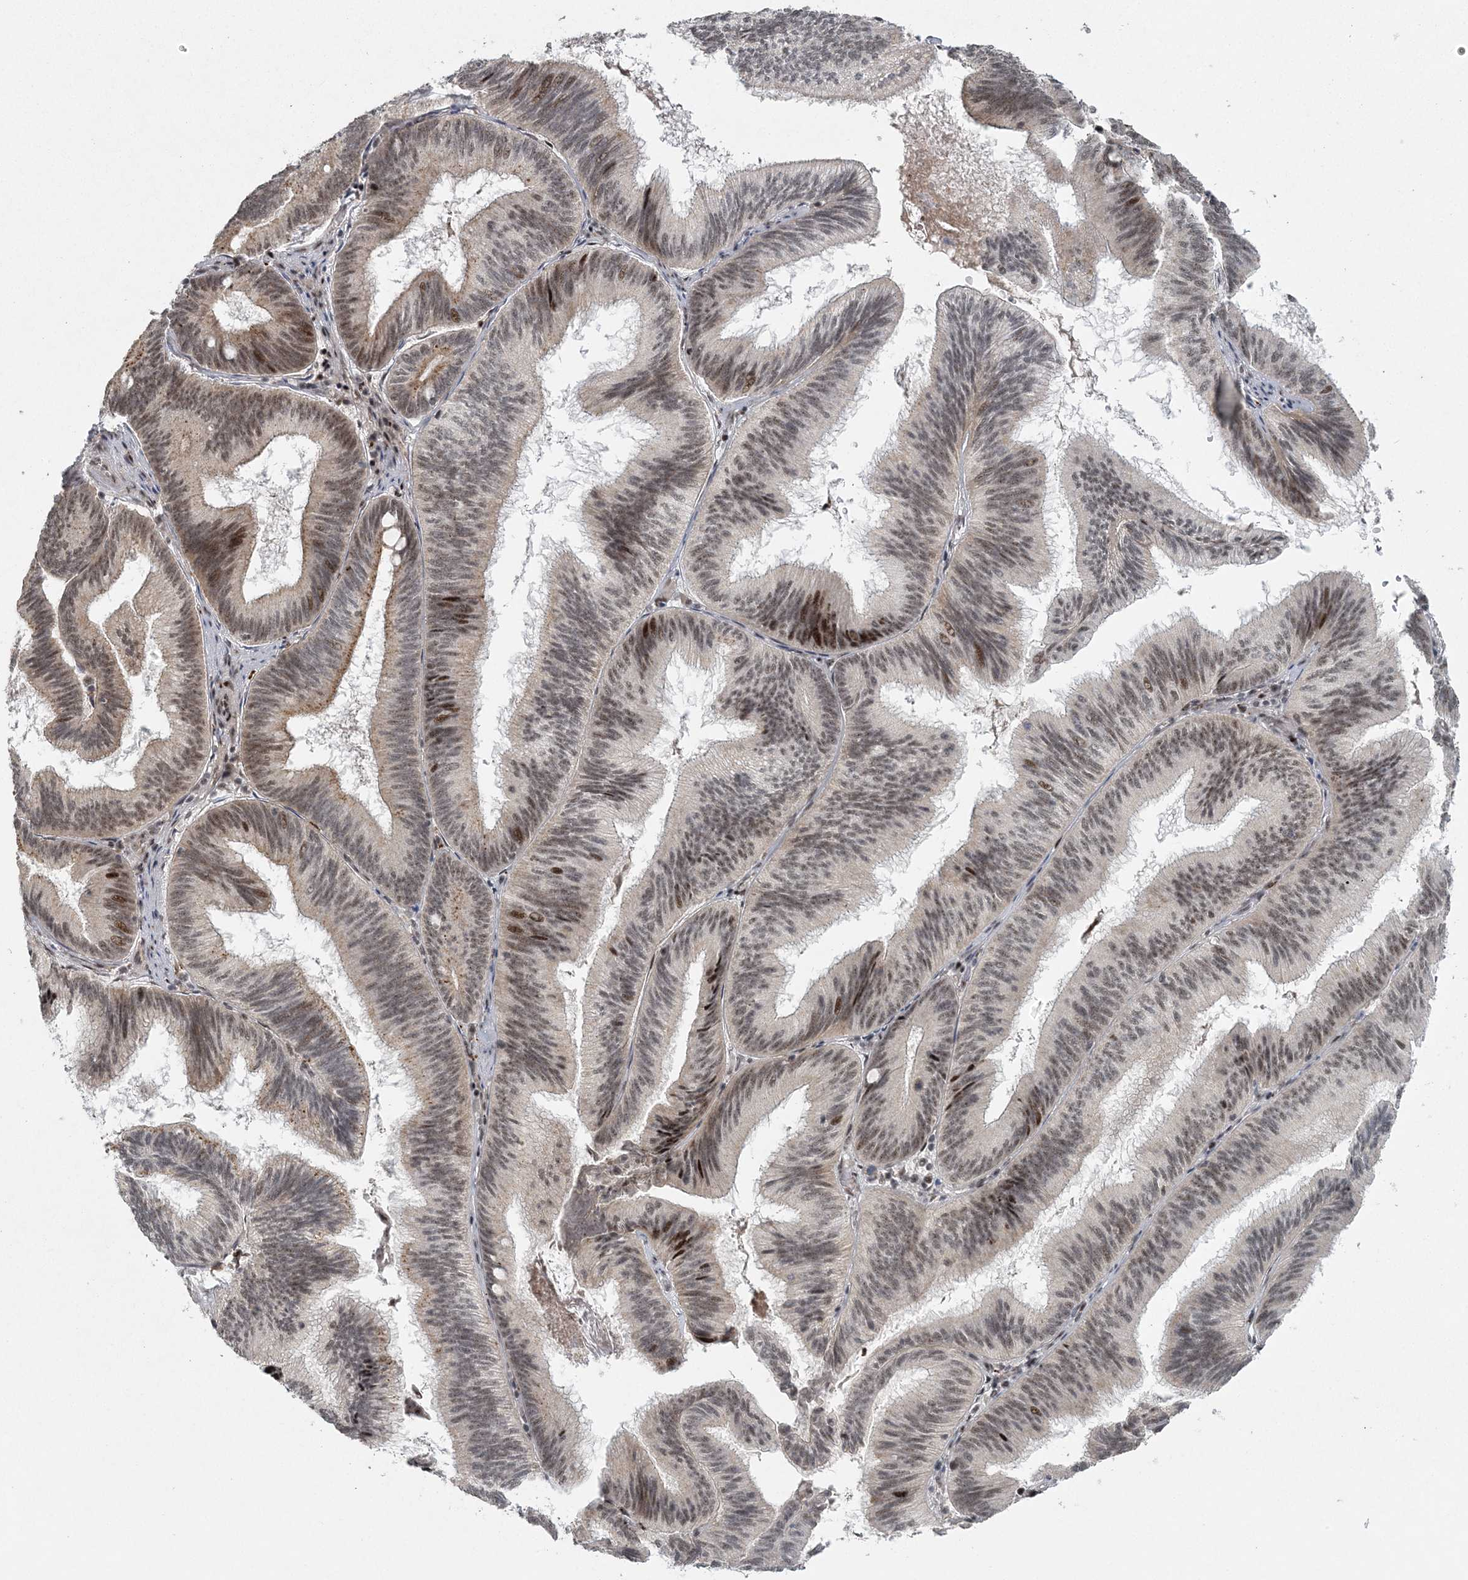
{"staining": {"intensity": "moderate", "quantity": ">75%", "location": "nuclear"}, "tissue": "pancreatic cancer", "cell_type": "Tumor cells", "image_type": "cancer", "snomed": [{"axis": "morphology", "description": "Adenocarcinoma, NOS"}, {"axis": "topography", "description": "Pancreas"}], "caption": "Immunohistochemical staining of pancreatic cancer (adenocarcinoma) displays medium levels of moderate nuclear protein positivity in about >75% of tumor cells. The protein is shown in brown color, while the nuclei are stained blue.", "gene": "CWC22", "patient": {"sex": "male", "age": 82}}